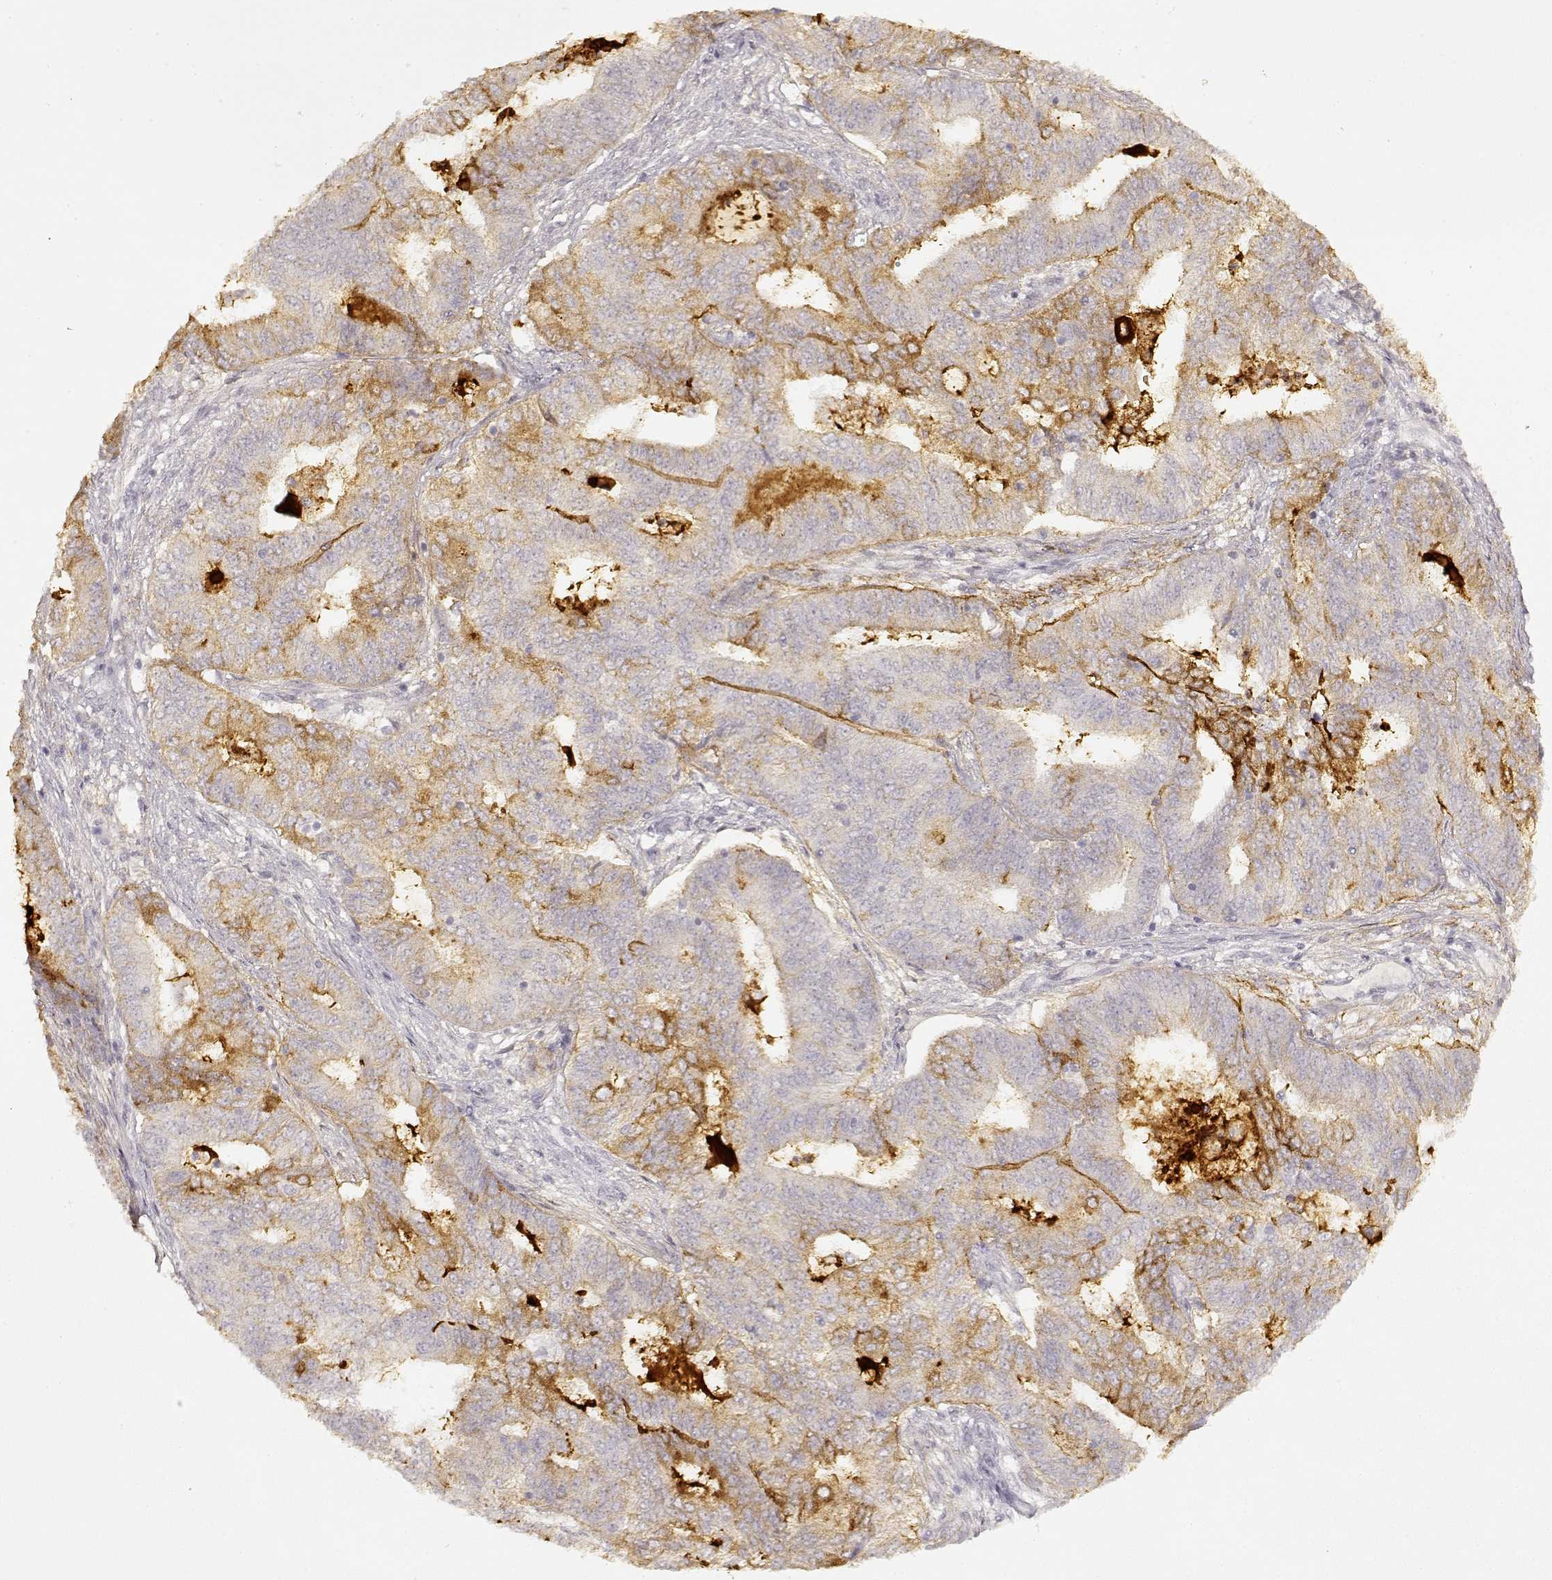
{"staining": {"intensity": "moderate", "quantity": "<25%", "location": "cytoplasmic/membranous"}, "tissue": "endometrial cancer", "cell_type": "Tumor cells", "image_type": "cancer", "snomed": [{"axis": "morphology", "description": "Adenocarcinoma, NOS"}, {"axis": "topography", "description": "Endometrium"}], "caption": "Protein expression by immunohistochemistry shows moderate cytoplasmic/membranous expression in about <25% of tumor cells in adenocarcinoma (endometrial).", "gene": "LAMC2", "patient": {"sex": "female", "age": 62}}